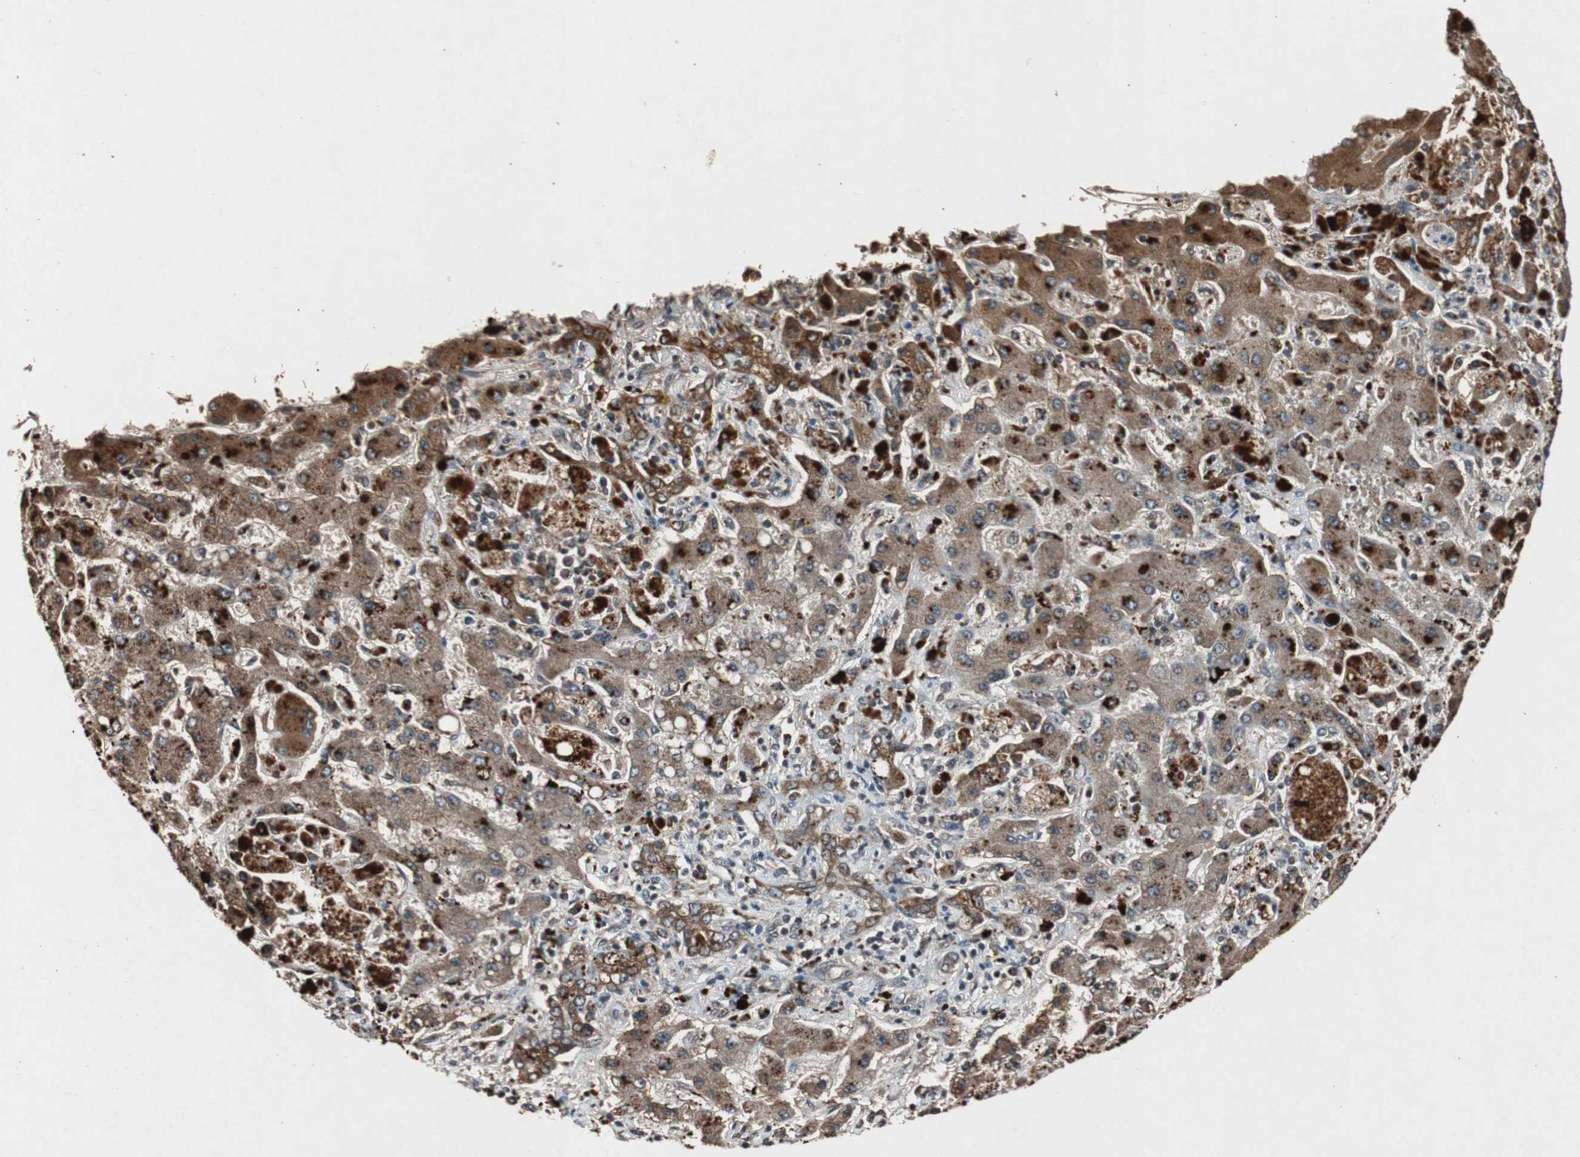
{"staining": {"intensity": "moderate", "quantity": ">75%", "location": "cytoplasmic/membranous"}, "tissue": "liver cancer", "cell_type": "Tumor cells", "image_type": "cancer", "snomed": [{"axis": "morphology", "description": "Cholangiocarcinoma"}, {"axis": "topography", "description": "Liver"}], "caption": "About >75% of tumor cells in liver cancer (cholangiocarcinoma) demonstrate moderate cytoplasmic/membranous protein expression as visualized by brown immunohistochemical staining.", "gene": "SLIT2", "patient": {"sex": "male", "age": 50}}